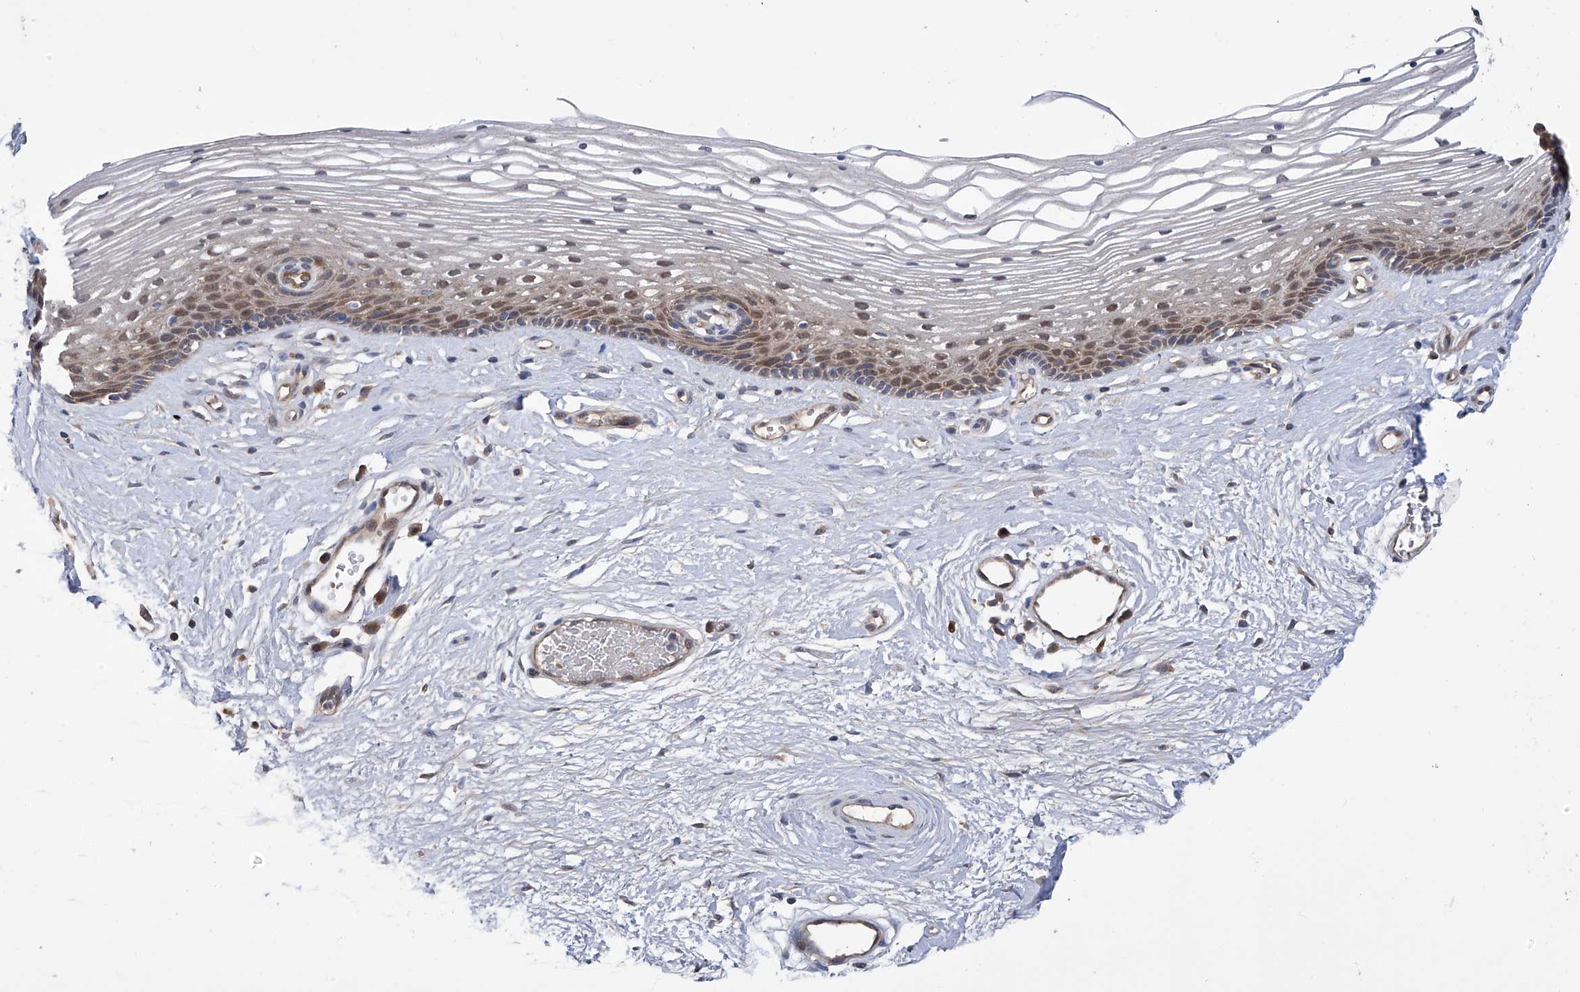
{"staining": {"intensity": "weak", "quantity": "25%-75%", "location": "cytoplasmic/membranous"}, "tissue": "vagina", "cell_type": "Squamous epithelial cells", "image_type": "normal", "snomed": [{"axis": "morphology", "description": "Normal tissue, NOS"}, {"axis": "topography", "description": "Vagina"}], "caption": "This histopathology image shows immunohistochemistry staining of normal vagina, with low weak cytoplasmic/membranous expression in about 25%-75% of squamous epithelial cells.", "gene": "NUDT17", "patient": {"sex": "female", "age": 46}}